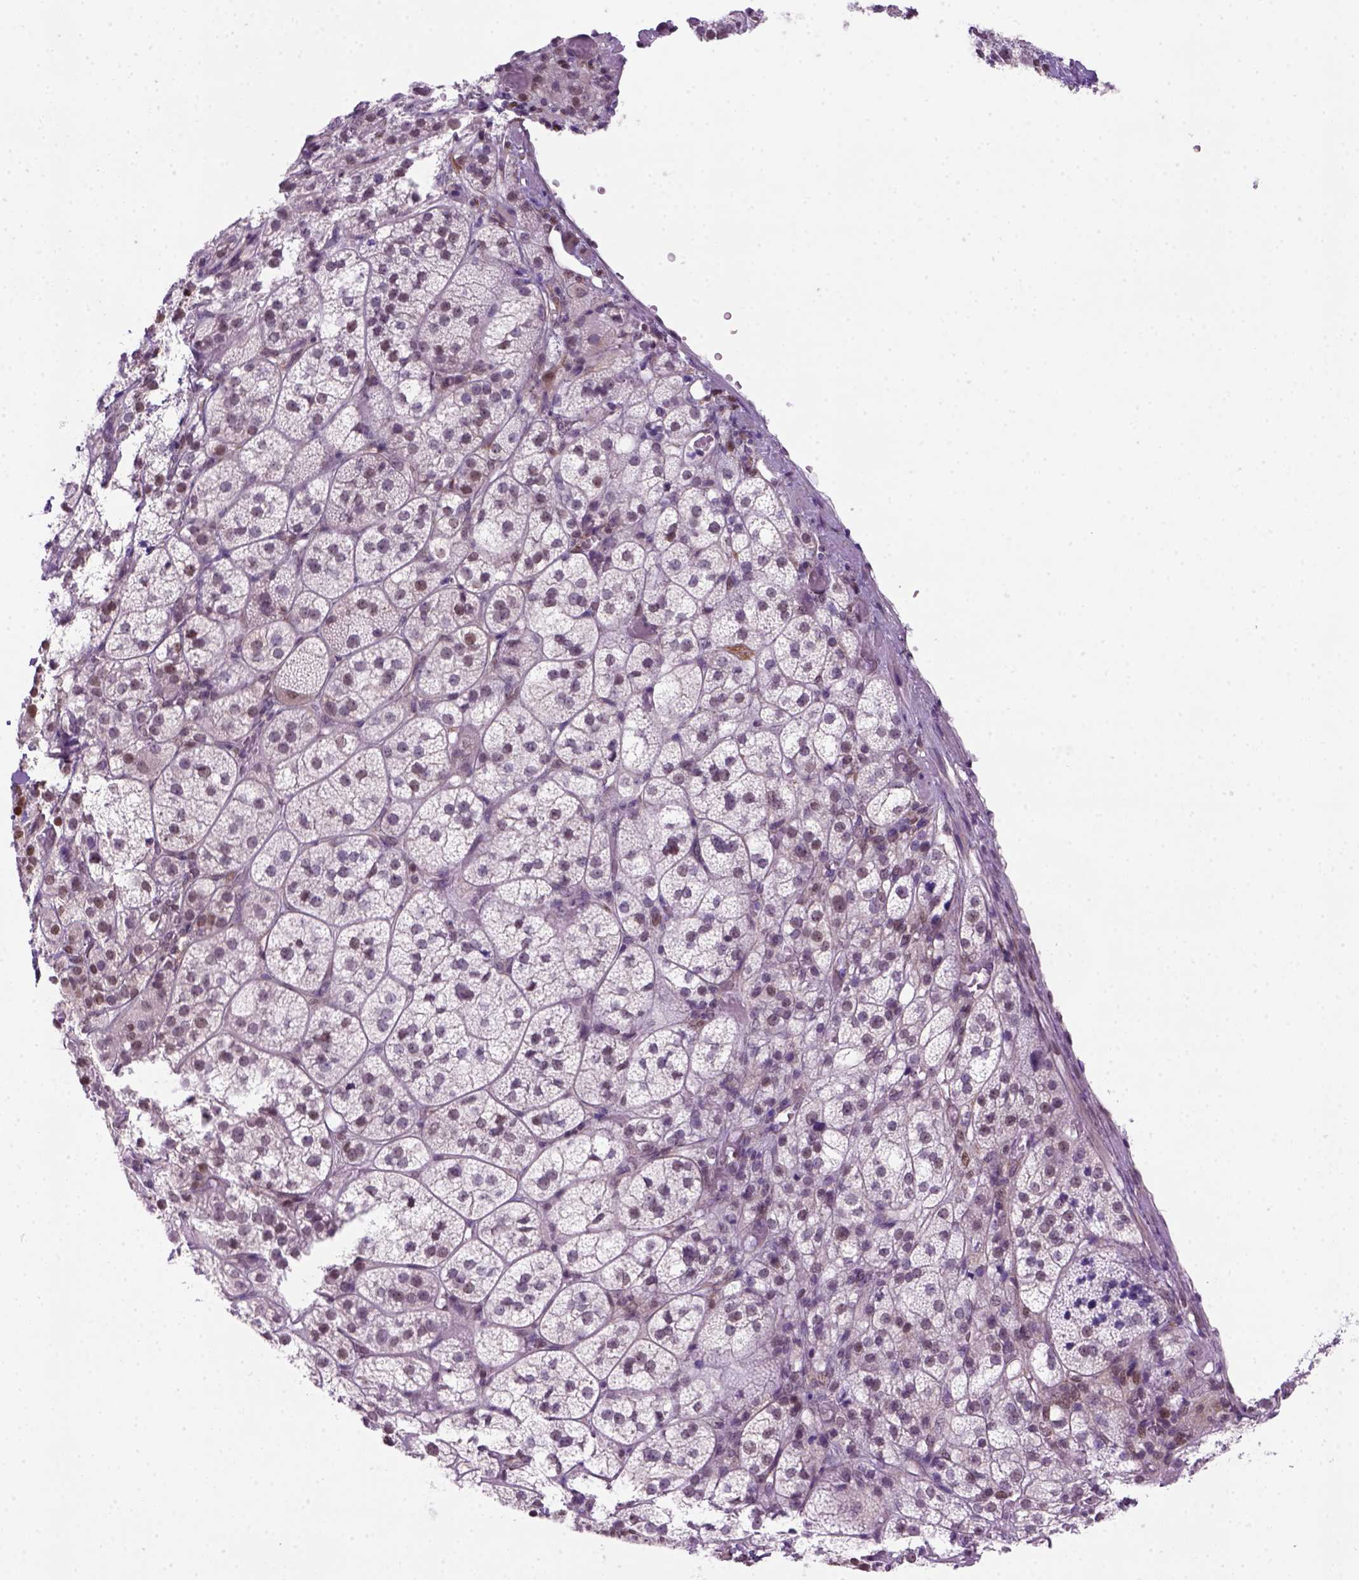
{"staining": {"intensity": "moderate", "quantity": "<25%", "location": "nuclear"}, "tissue": "adrenal gland", "cell_type": "Glandular cells", "image_type": "normal", "snomed": [{"axis": "morphology", "description": "Normal tissue, NOS"}, {"axis": "topography", "description": "Adrenal gland"}], "caption": "IHC histopathology image of normal human adrenal gland stained for a protein (brown), which reveals low levels of moderate nuclear positivity in approximately <25% of glandular cells.", "gene": "MGMT", "patient": {"sex": "female", "age": 60}}